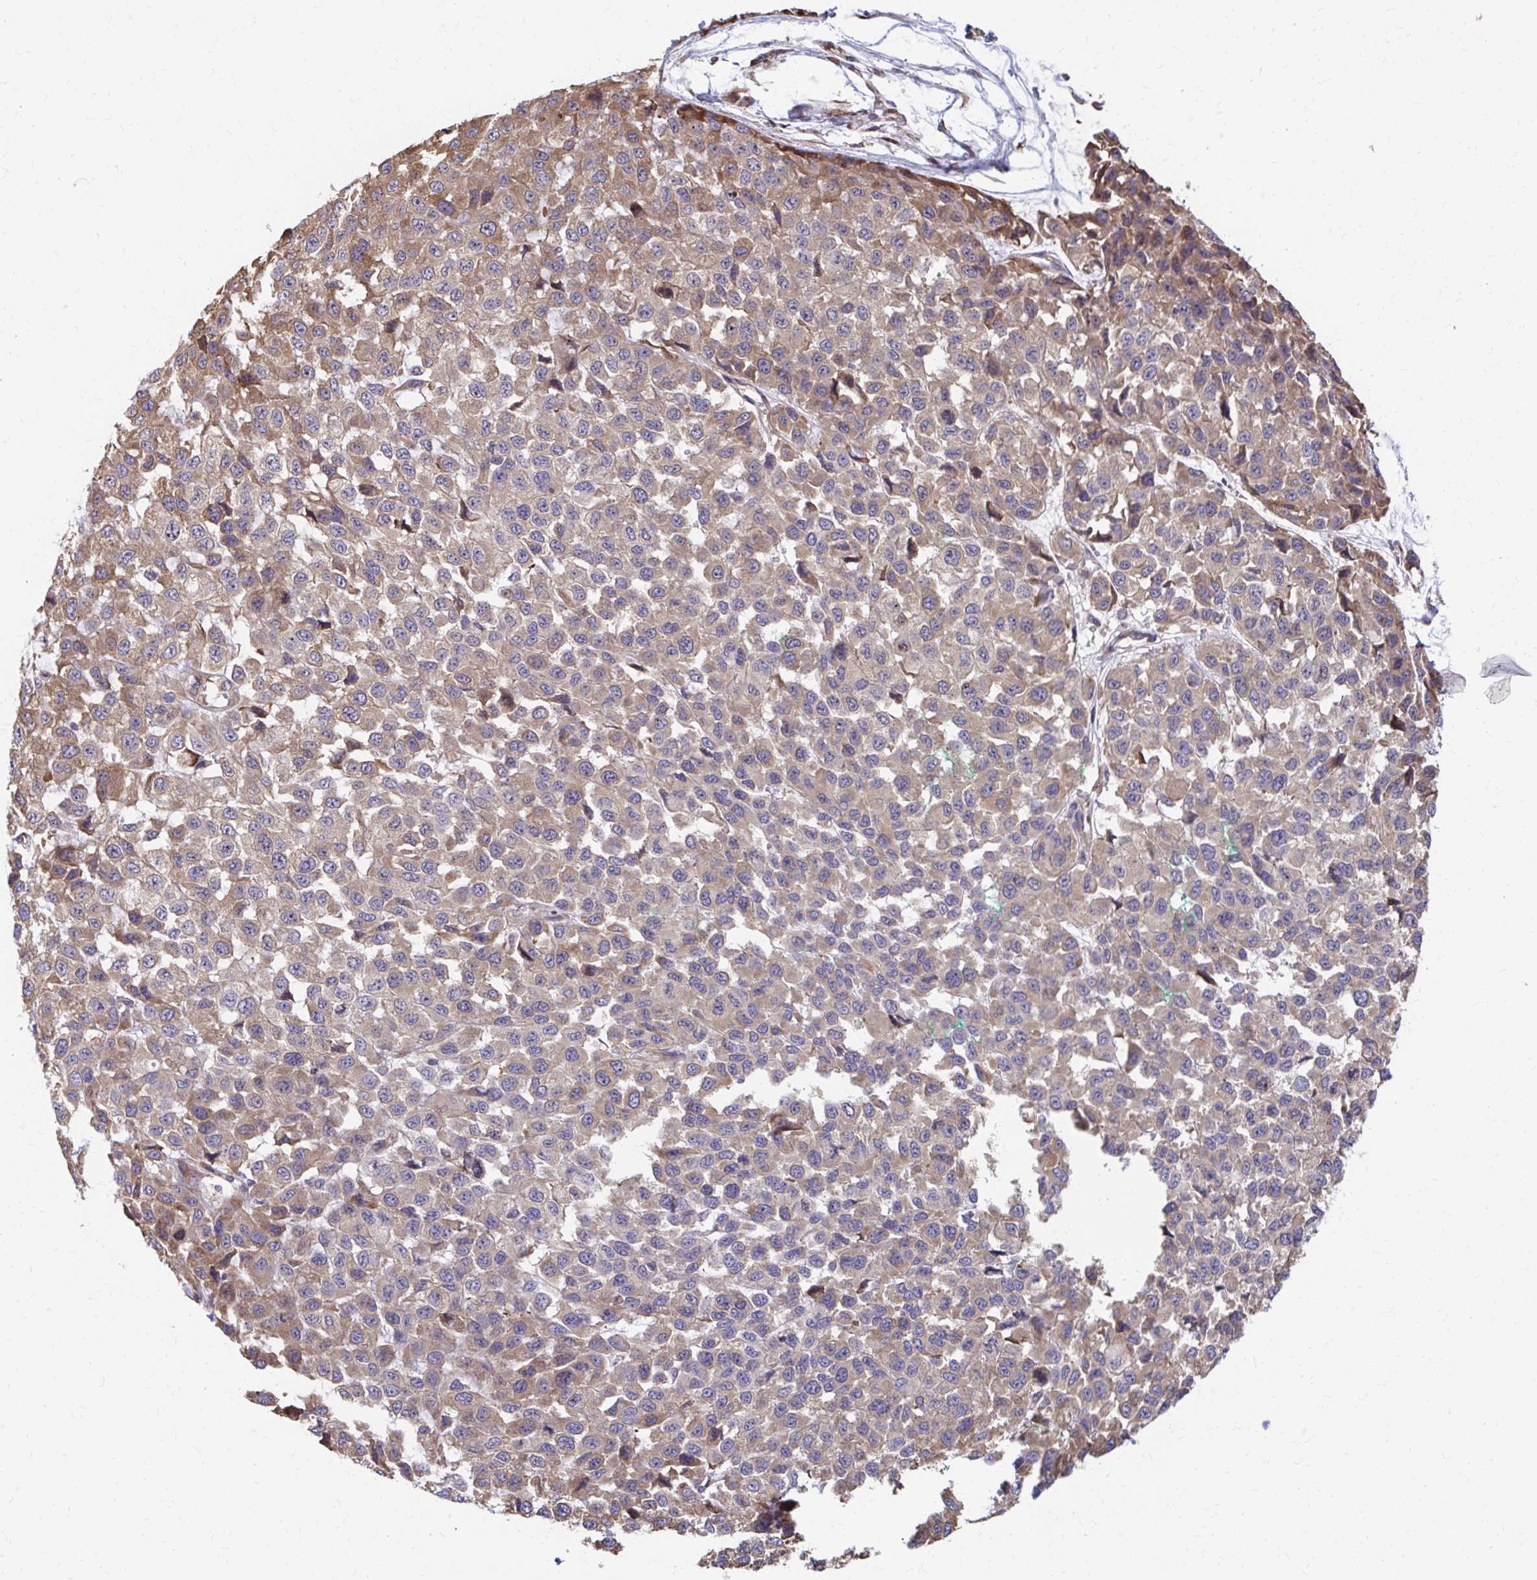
{"staining": {"intensity": "weak", "quantity": ">75%", "location": "cytoplasmic/membranous"}, "tissue": "melanoma", "cell_type": "Tumor cells", "image_type": "cancer", "snomed": [{"axis": "morphology", "description": "Malignant melanoma, NOS"}, {"axis": "topography", "description": "Skin"}], "caption": "A brown stain labels weak cytoplasmic/membranous expression of a protein in human melanoma tumor cells. (DAB IHC, brown staining for protein, blue staining for nuclei).", "gene": "ZNF778", "patient": {"sex": "male", "age": 62}}